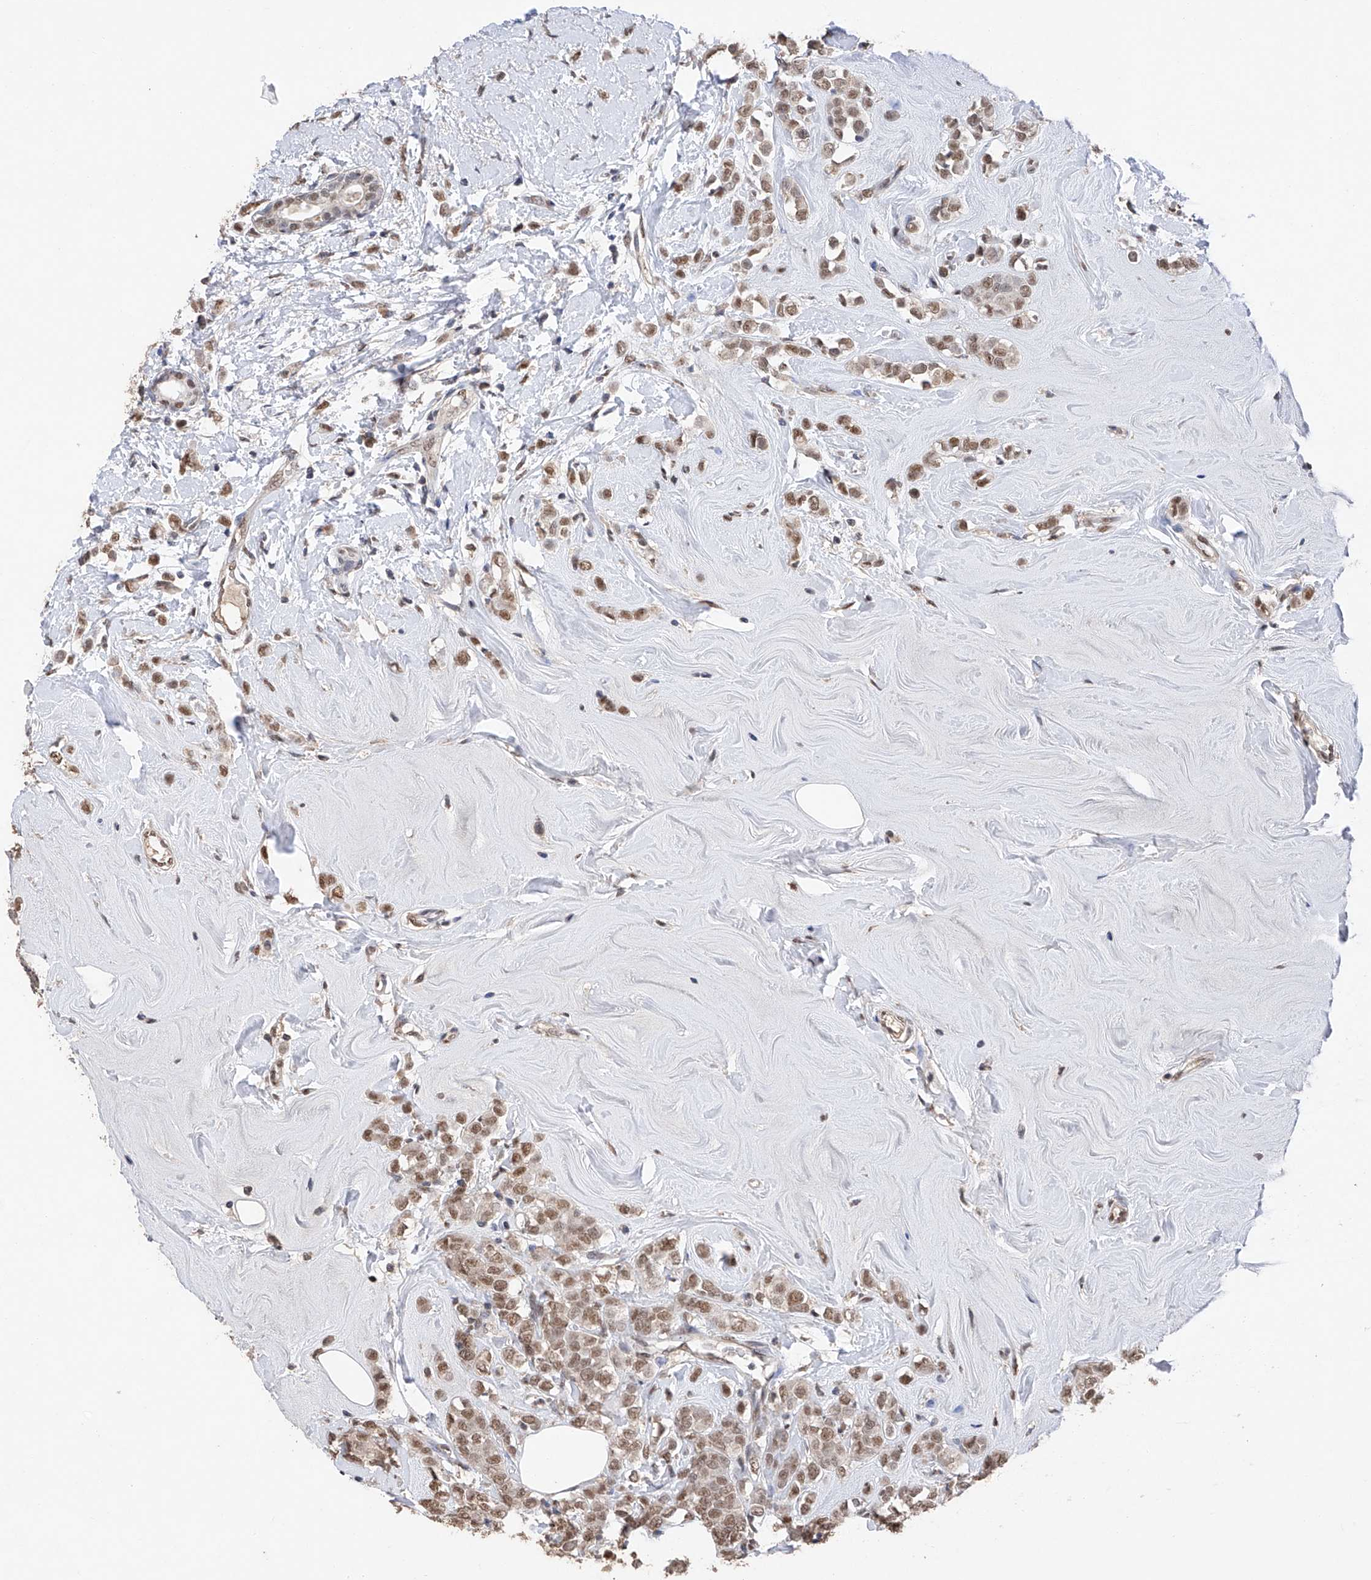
{"staining": {"intensity": "moderate", "quantity": ">75%", "location": "nuclear"}, "tissue": "breast cancer", "cell_type": "Tumor cells", "image_type": "cancer", "snomed": [{"axis": "morphology", "description": "Lobular carcinoma"}, {"axis": "topography", "description": "Breast"}], "caption": "Tumor cells reveal medium levels of moderate nuclear staining in about >75% of cells in breast cancer.", "gene": "DMAP1", "patient": {"sex": "female", "age": 47}}